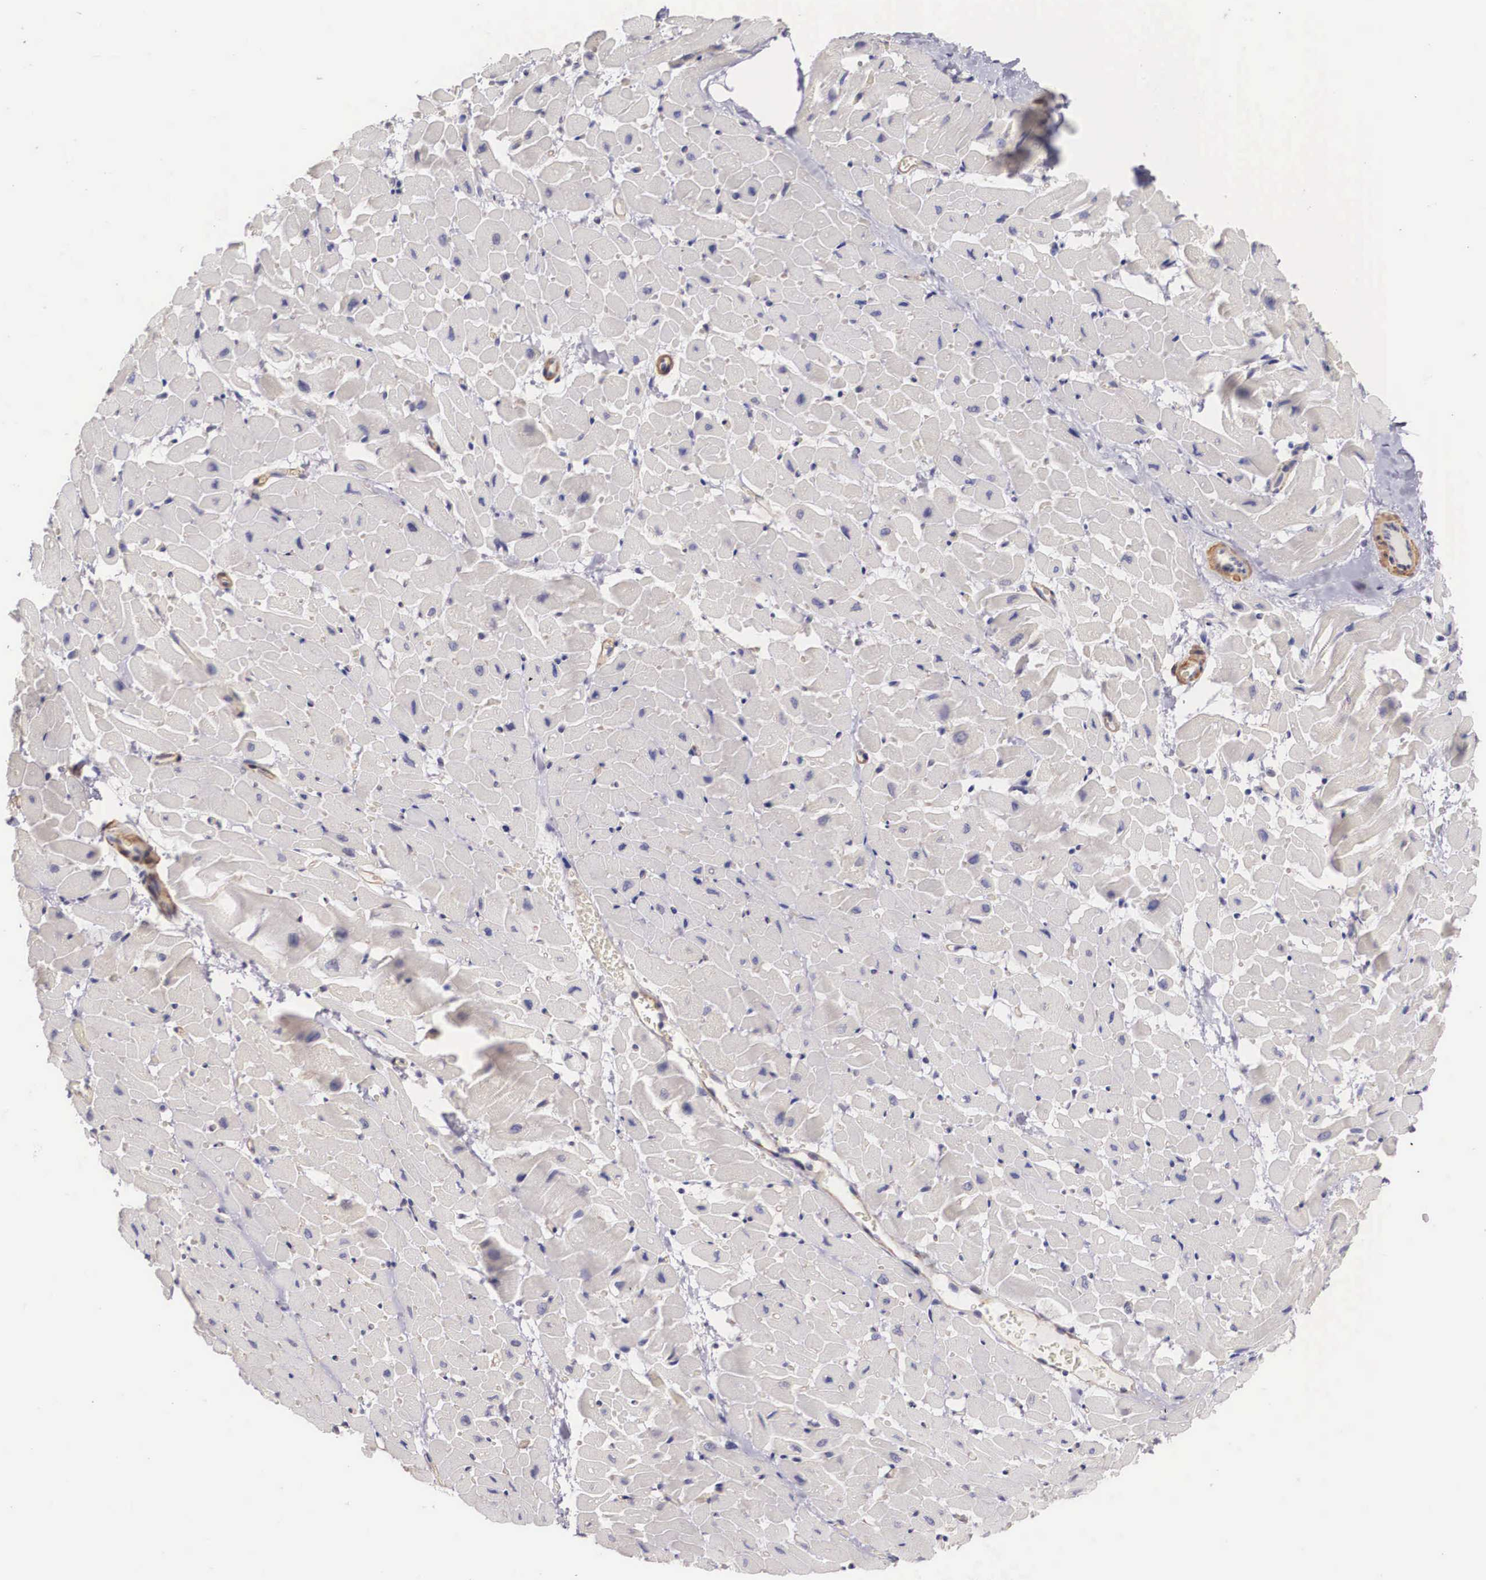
{"staining": {"intensity": "negative", "quantity": "none", "location": "none"}, "tissue": "heart muscle", "cell_type": "Cardiomyocytes", "image_type": "normal", "snomed": [{"axis": "morphology", "description": "Normal tissue, NOS"}, {"axis": "topography", "description": "Heart"}], "caption": "Micrograph shows no significant protein staining in cardiomyocytes of normal heart muscle. (DAB (3,3'-diaminobenzidine) immunohistochemistry (IHC) with hematoxylin counter stain).", "gene": "ENOX2", "patient": {"sex": "male", "age": 45}}